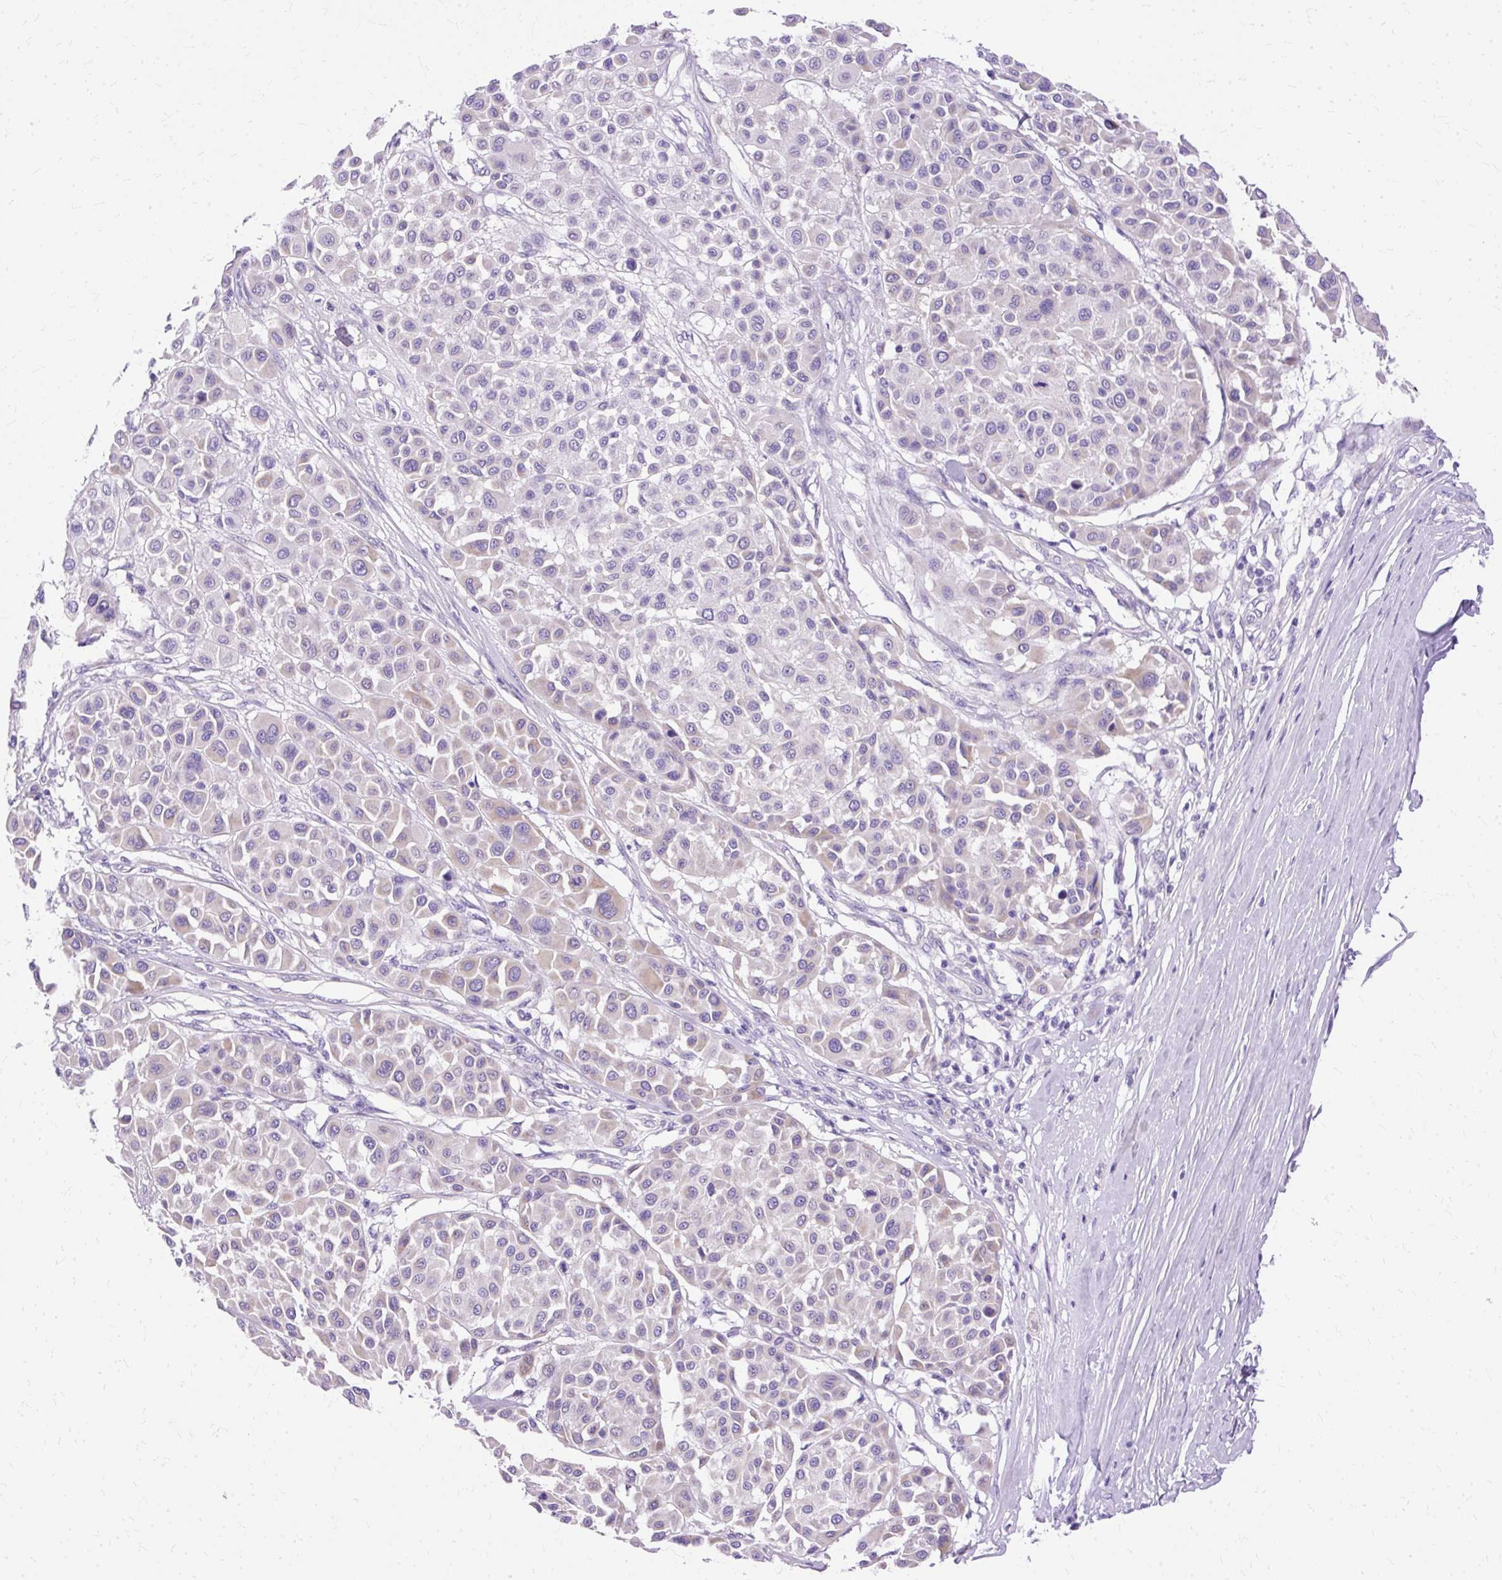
{"staining": {"intensity": "negative", "quantity": "none", "location": "none"}, "tissue": "melanoma", "cell_type": "Tumor cells", "image_type": "cancer", "snomed": [{"axis": "morphology", "description": "Malignant melanoma, Metastatic site"}, {"axis": "topography", "description": "Soft tissue"}], "caption": "The immunohistochemistry (IHC) histopathology image has no significant staining in tumor cells of malignant melanoma (metastatic site) tissue.", "gene": "MYO6", "patient": {"sex": "male", "age": 41}}